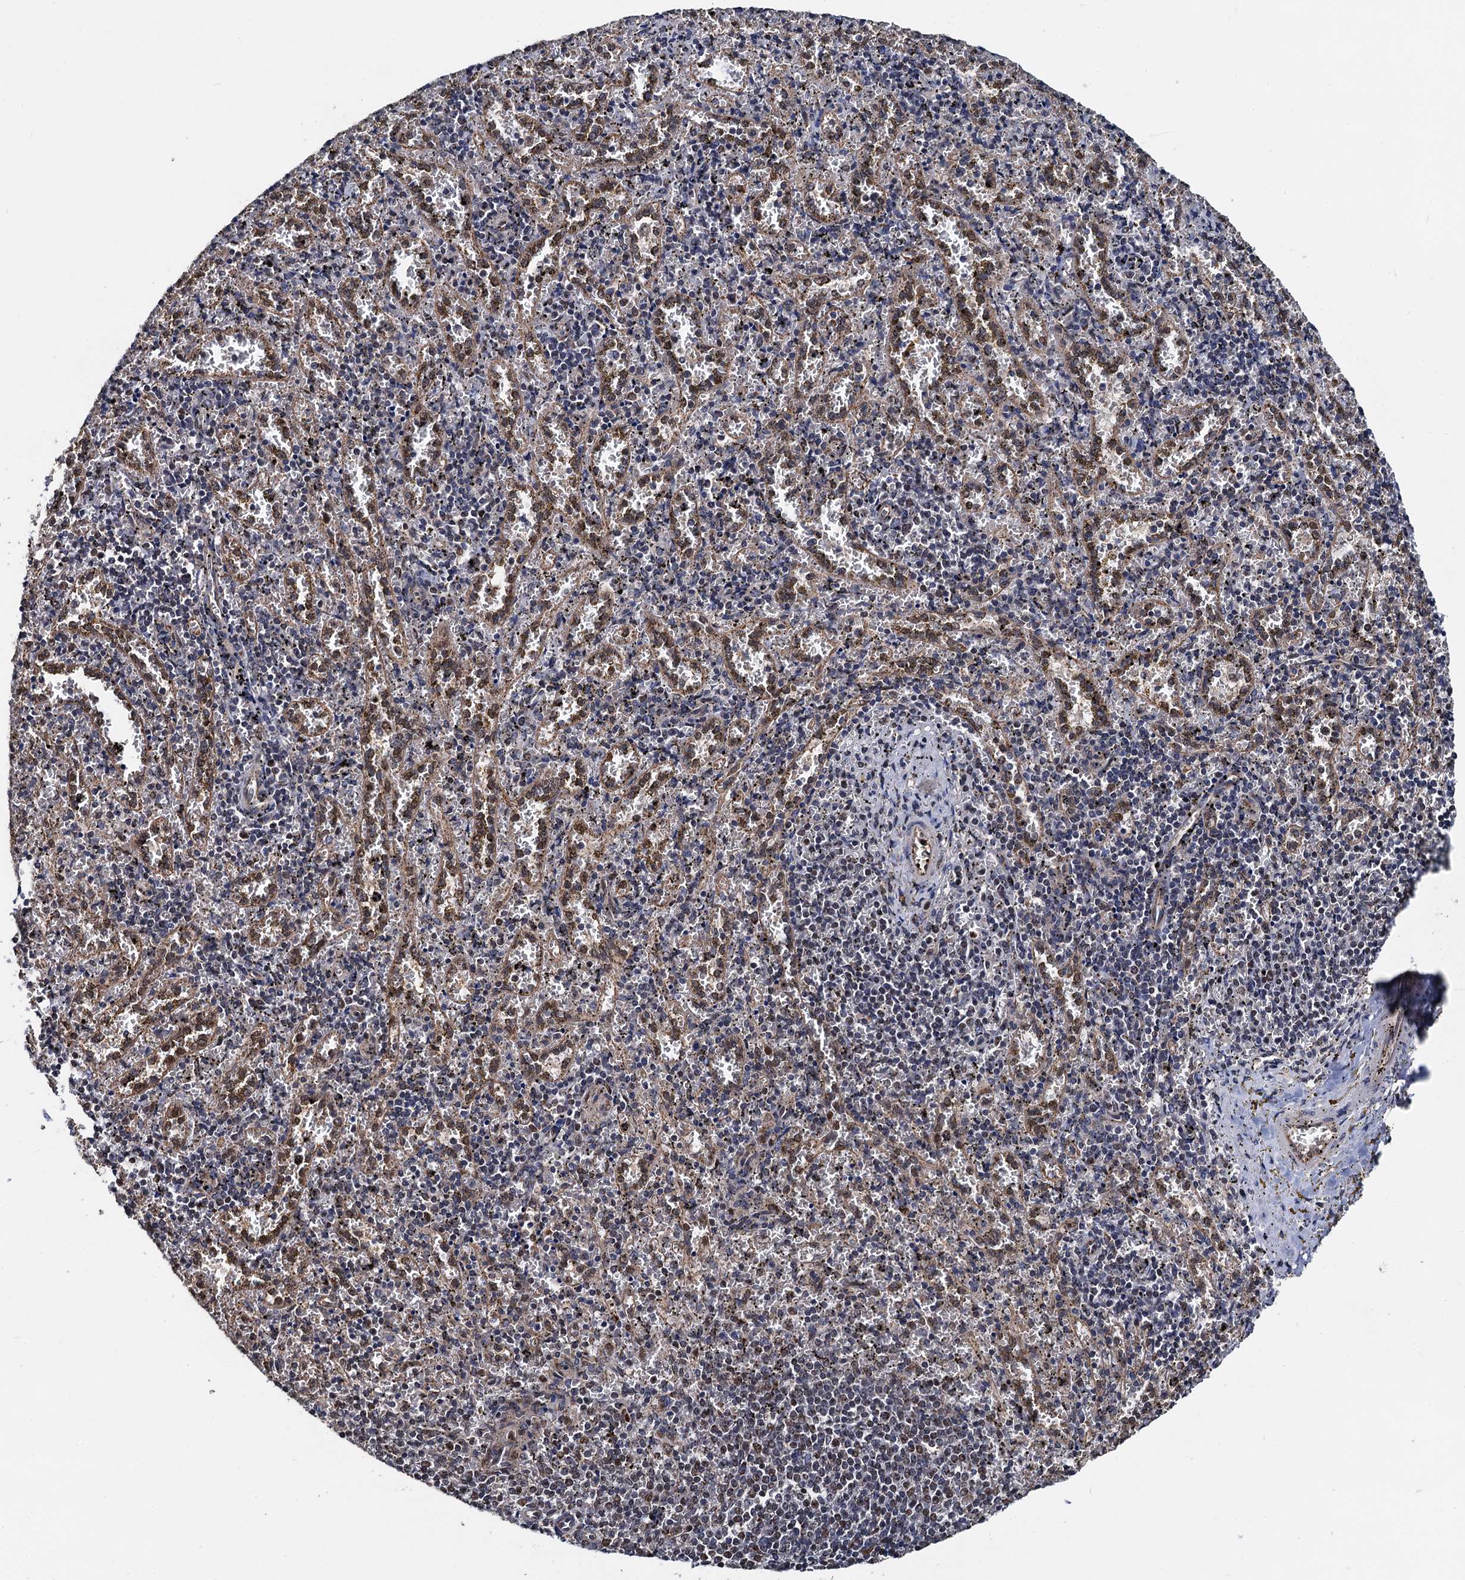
{"staining": {"intensity": "weak", "quantity": "25%-75%", "location": "cytoplasmic/membranous"}, "tissue": "spleen", "cell_type": "Cells in red pulp", "image_type": "normal", "snomed": [{"axis": "morphology", "description": "Normal tissue, NOS"}, {"axis": "topography", "description": "Spleen"}], "caption": "Immunohistochemistry histopathology image of benign human spleen stained for a protein (brown), which demonstrates low levels of weak cytoplasmic/membranous expression in about 25%-75% of cells in red pulp.", "gene": "PTCD3", "patient": {"sex": "male", "age": 11}}